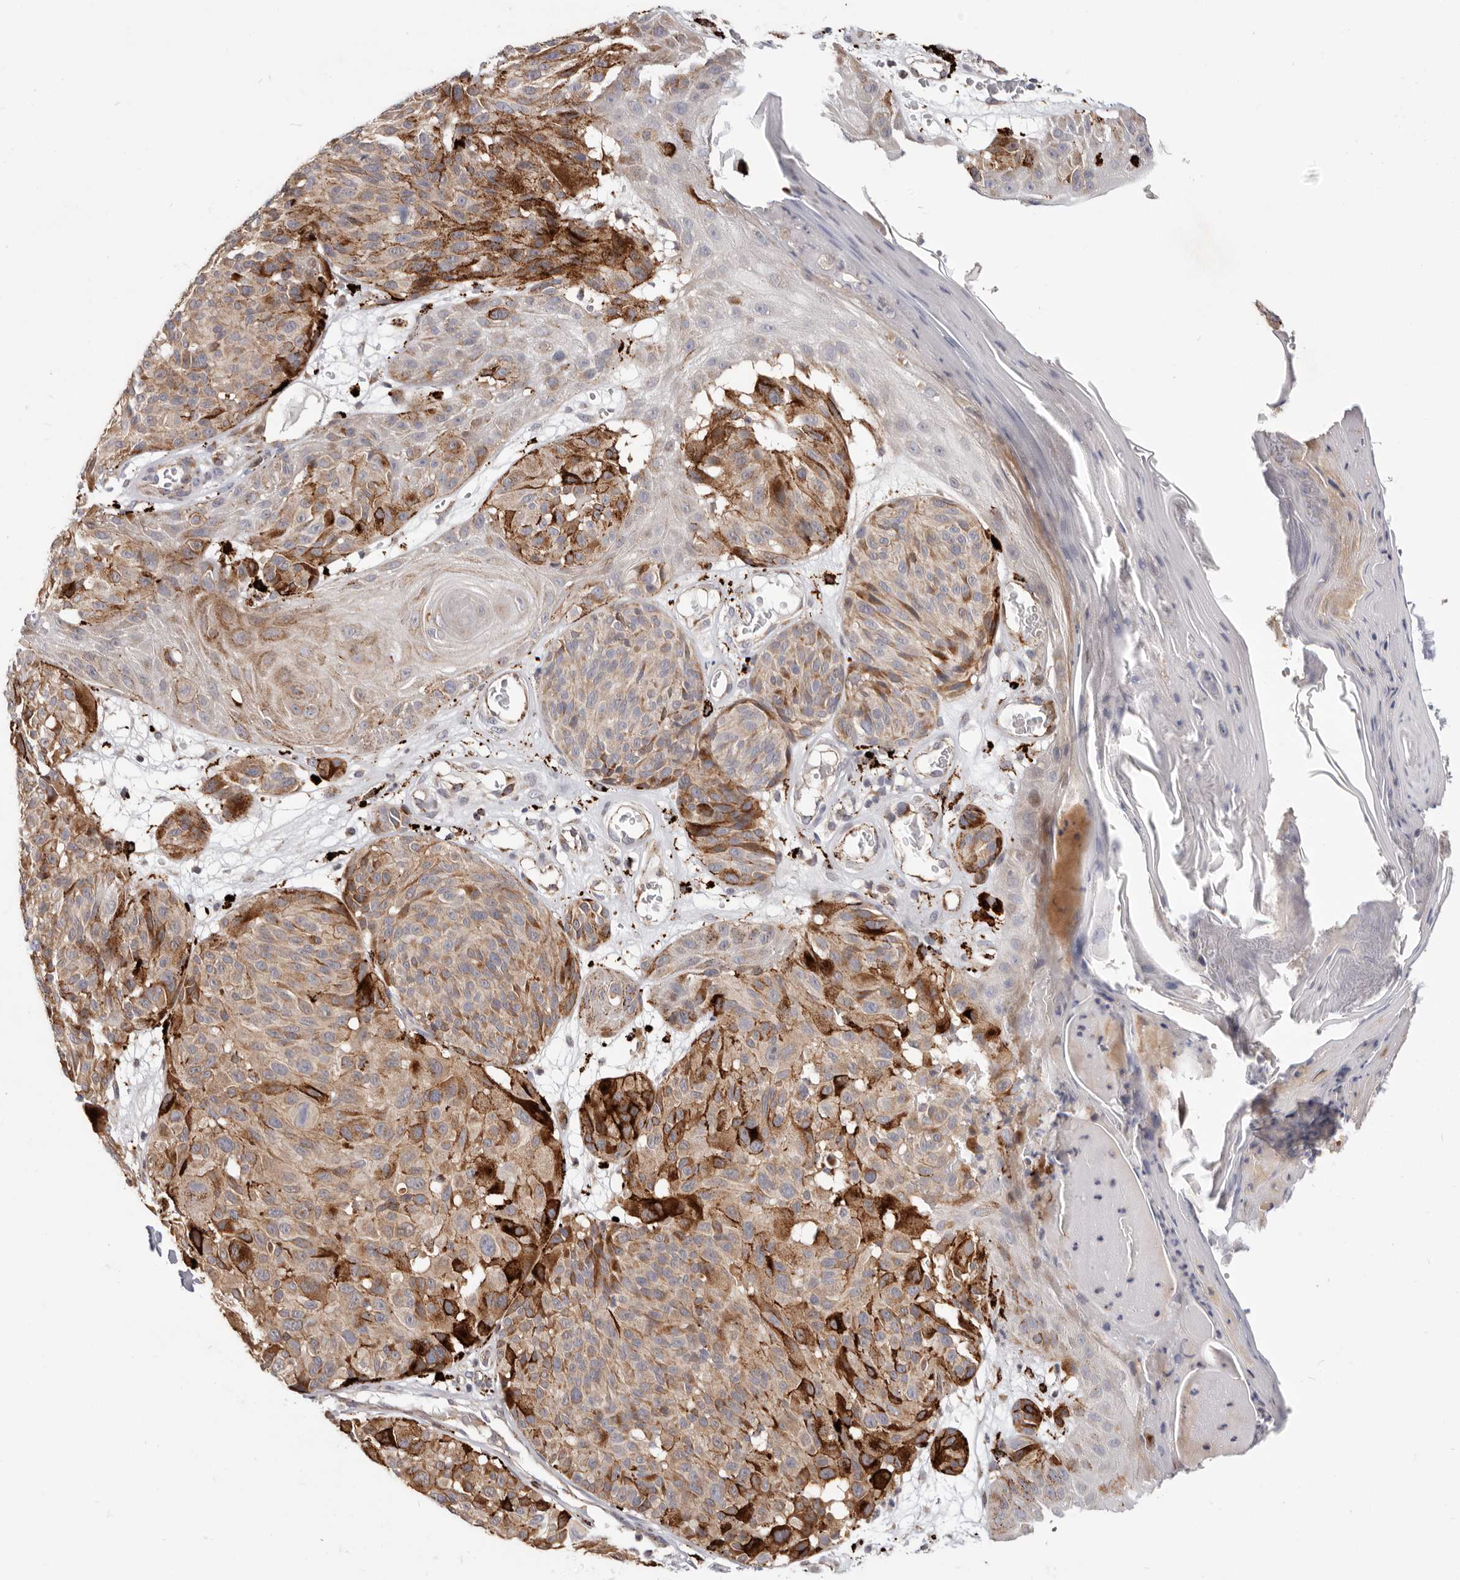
{"staining": {"intensity": "moderate", "quantity": ">75%", "location": "cytoplasmic/membranous"}, "tissue": "melanoma", "cell_type": "Tumor cells", "image_type": "cancer", "snomed": [{"axis": "morphology", "description": "Malignant melanoma, NOS"}, {"axis": "topography", "description": "Skin"}], "caption": "Malignant melanoma stained with a protein marker exhibits moderate staining in tumor cells.", "gene": "TOR3A", "patient": {"sex": "male", "age": 83}}